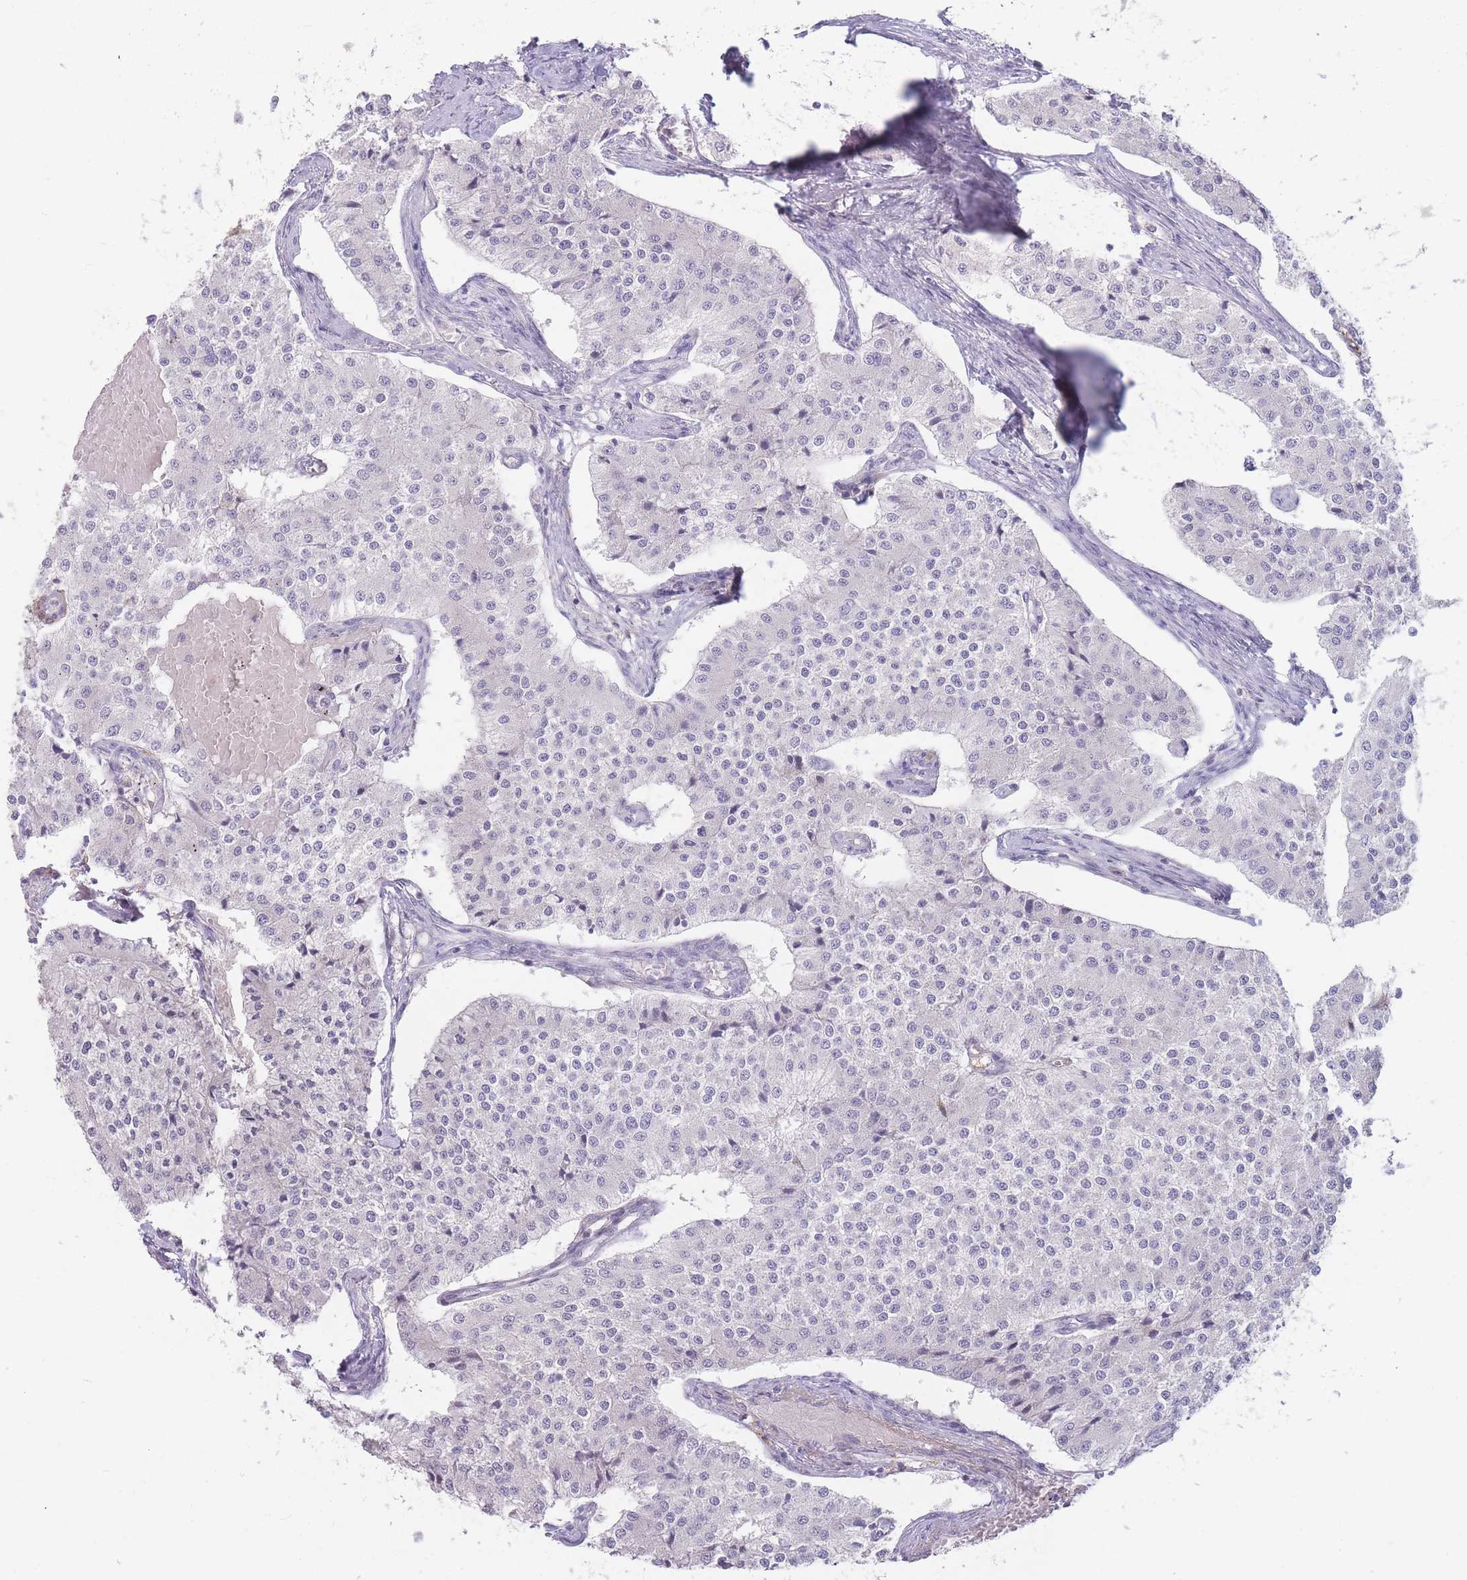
{"staining": {"intensity": "negative", "quantity": "none", "location": "none"}, "tissue": "carcinoid", "cell_type": "Tumor cells", "image_type": "cancer", "snomed": [{"axis": "morphology", "description": "Carcinoid, malignant, NOS"}, {"axis": "topography", "description": "Colon"}], "caption": "The histopathology image reveals no significant expression in tumor cells of malignant carcinoid.", "gene": "PRG4", "patient": {"sex": "female", "age": 52}}